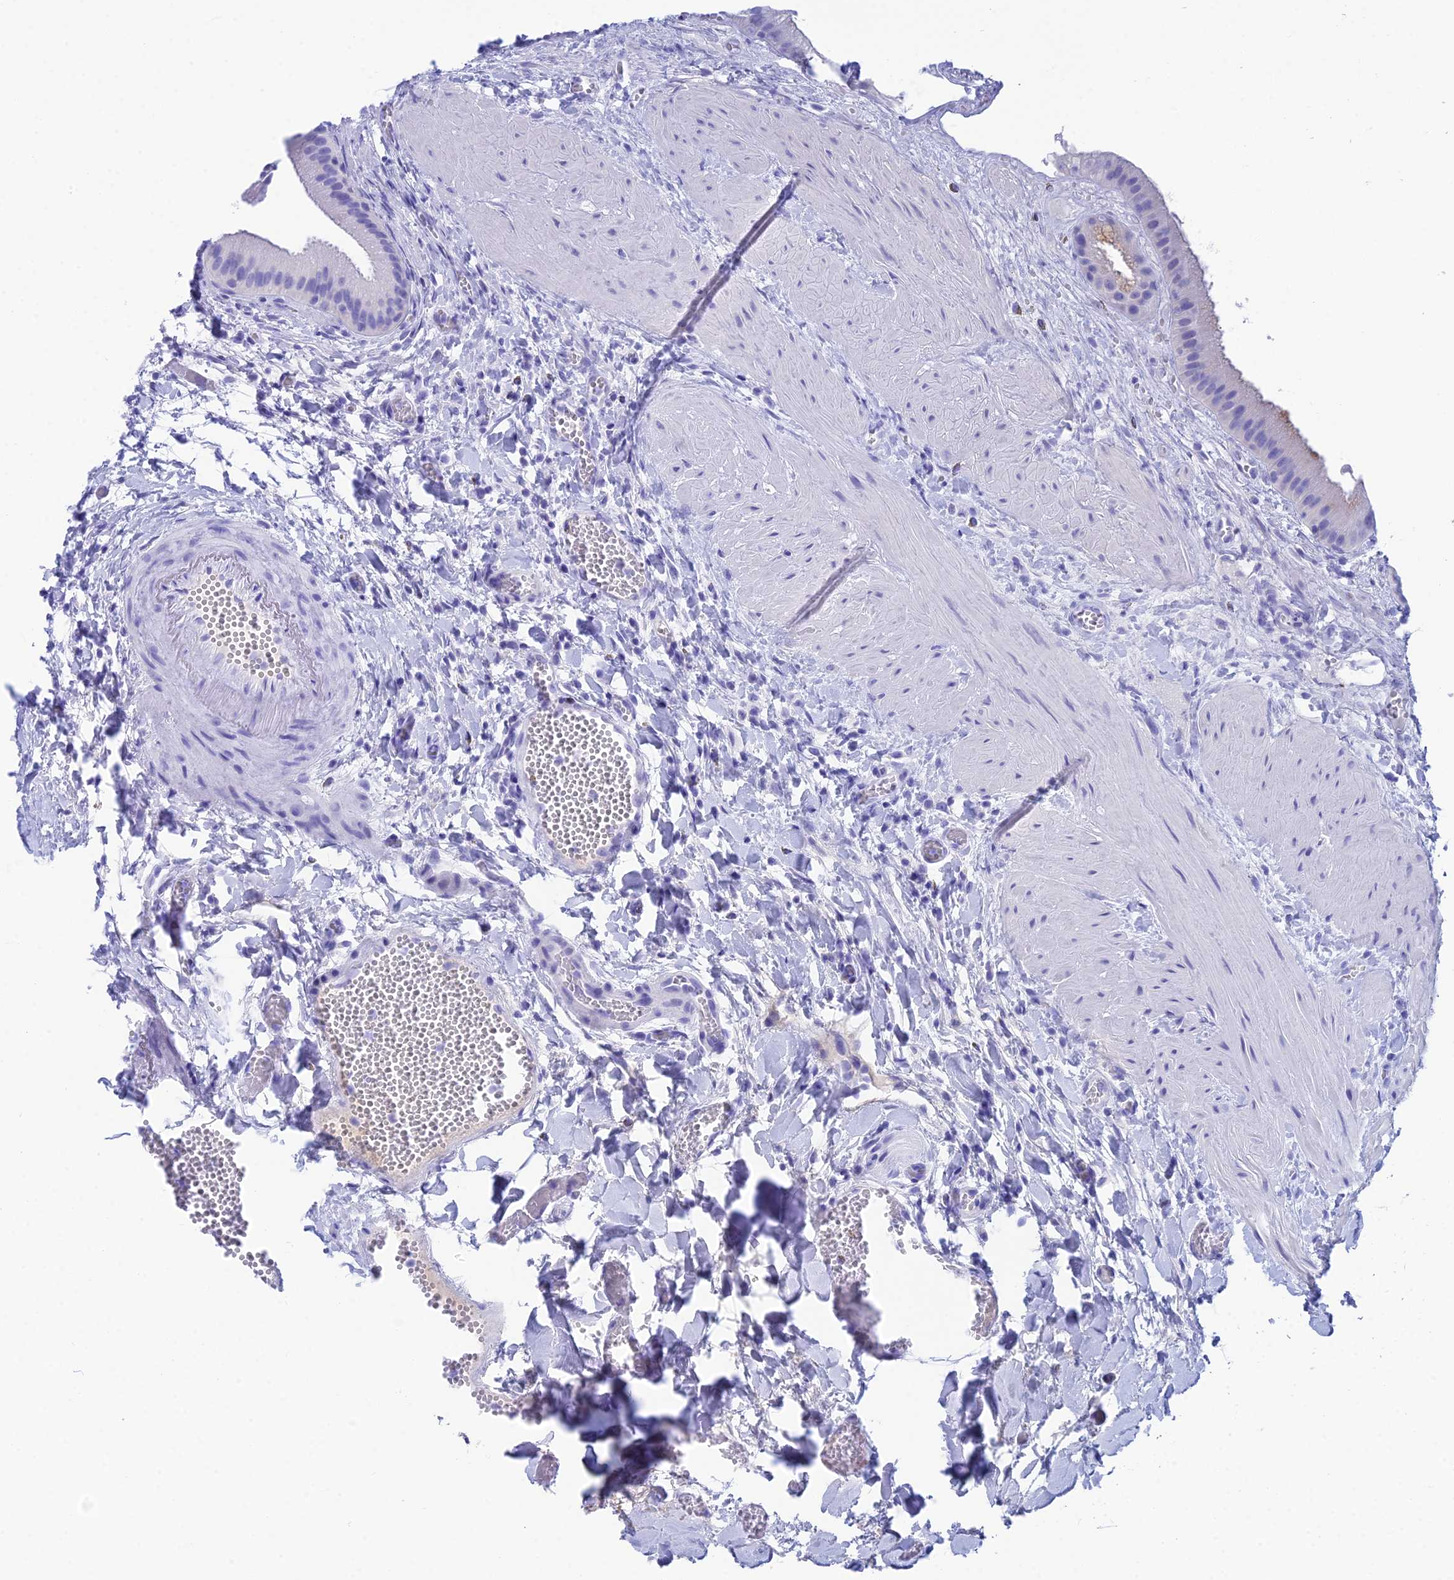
{"staining": {"intensity": "negative", "quantity": "none", "location": "none"}, "tissue": "gallbladder", "cell_type": "Glandular cells", "image_type": "normal", "snomed": [{"axis": "morphology", "description": "Normal tissue, NOS"}, {"axis": "topography", "description": "Gallbladder"}], "caption": "Protein analysis of benign gallbladder displays no significant positivity in glandular cells.", "gene": "REG1A", "patient": {"sex": "male", "age": 55}}